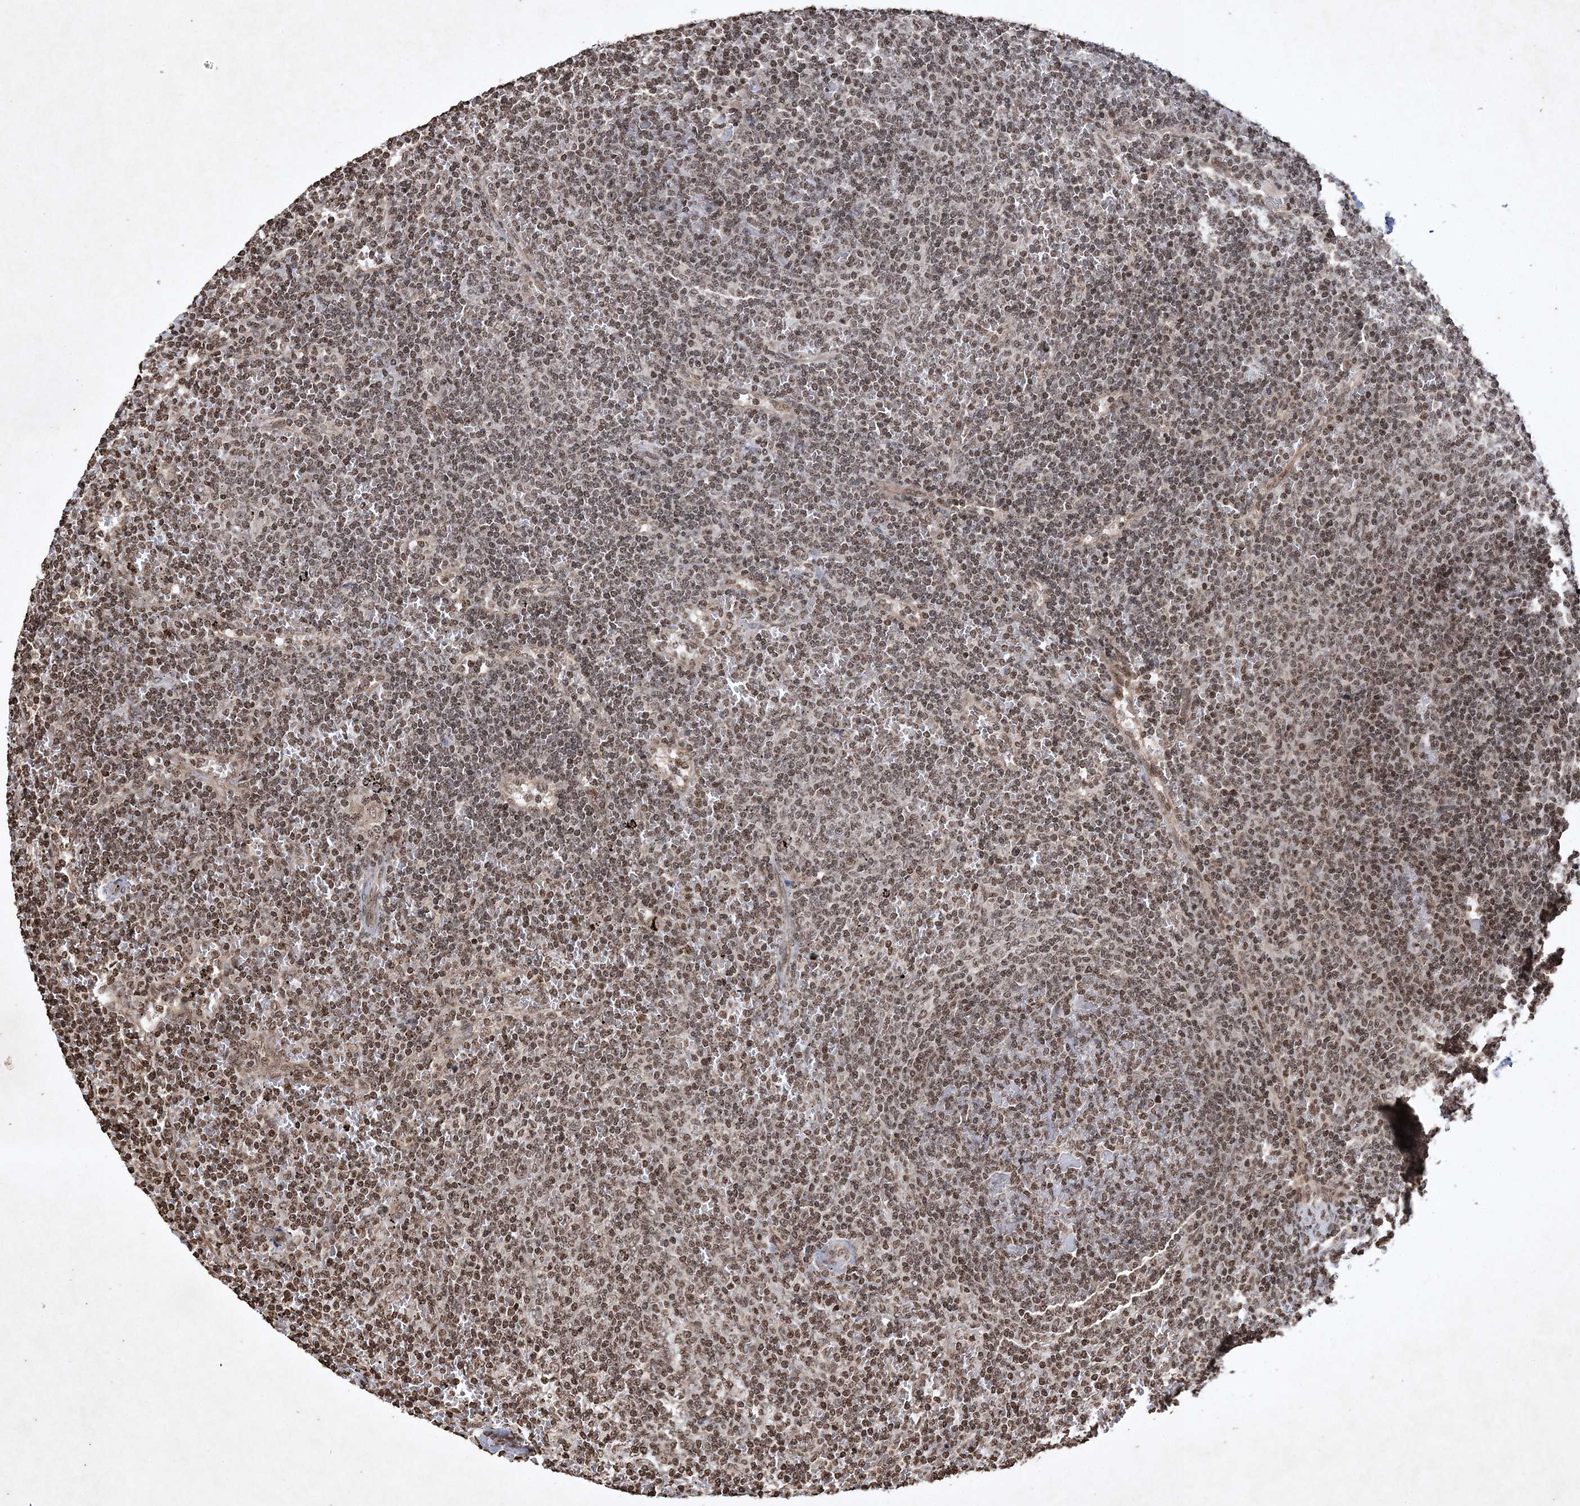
{"staining": {"intensity": "moderate", "quantity": ">75%", "location": "nuclear"}, "tissue": "lymphoma", "cell_type": "Tumor cells", "image_type": "cancer", "snomed": [{"axis": "morphology", "description": "Malignant lymphoma, non-Hodgkin's type, Low grade"}, {"axis": "topography", "description": "Spleen"}], "caption": "Brown immunohistochemical staining in human malignant lymphoma, non-Hodgkin's type (low-grade) reveals moderate nuclear expression in approximately >75% of tumor cells.", "gene": "NEDD9", "patient": {"sex": "female", "age": 50}}